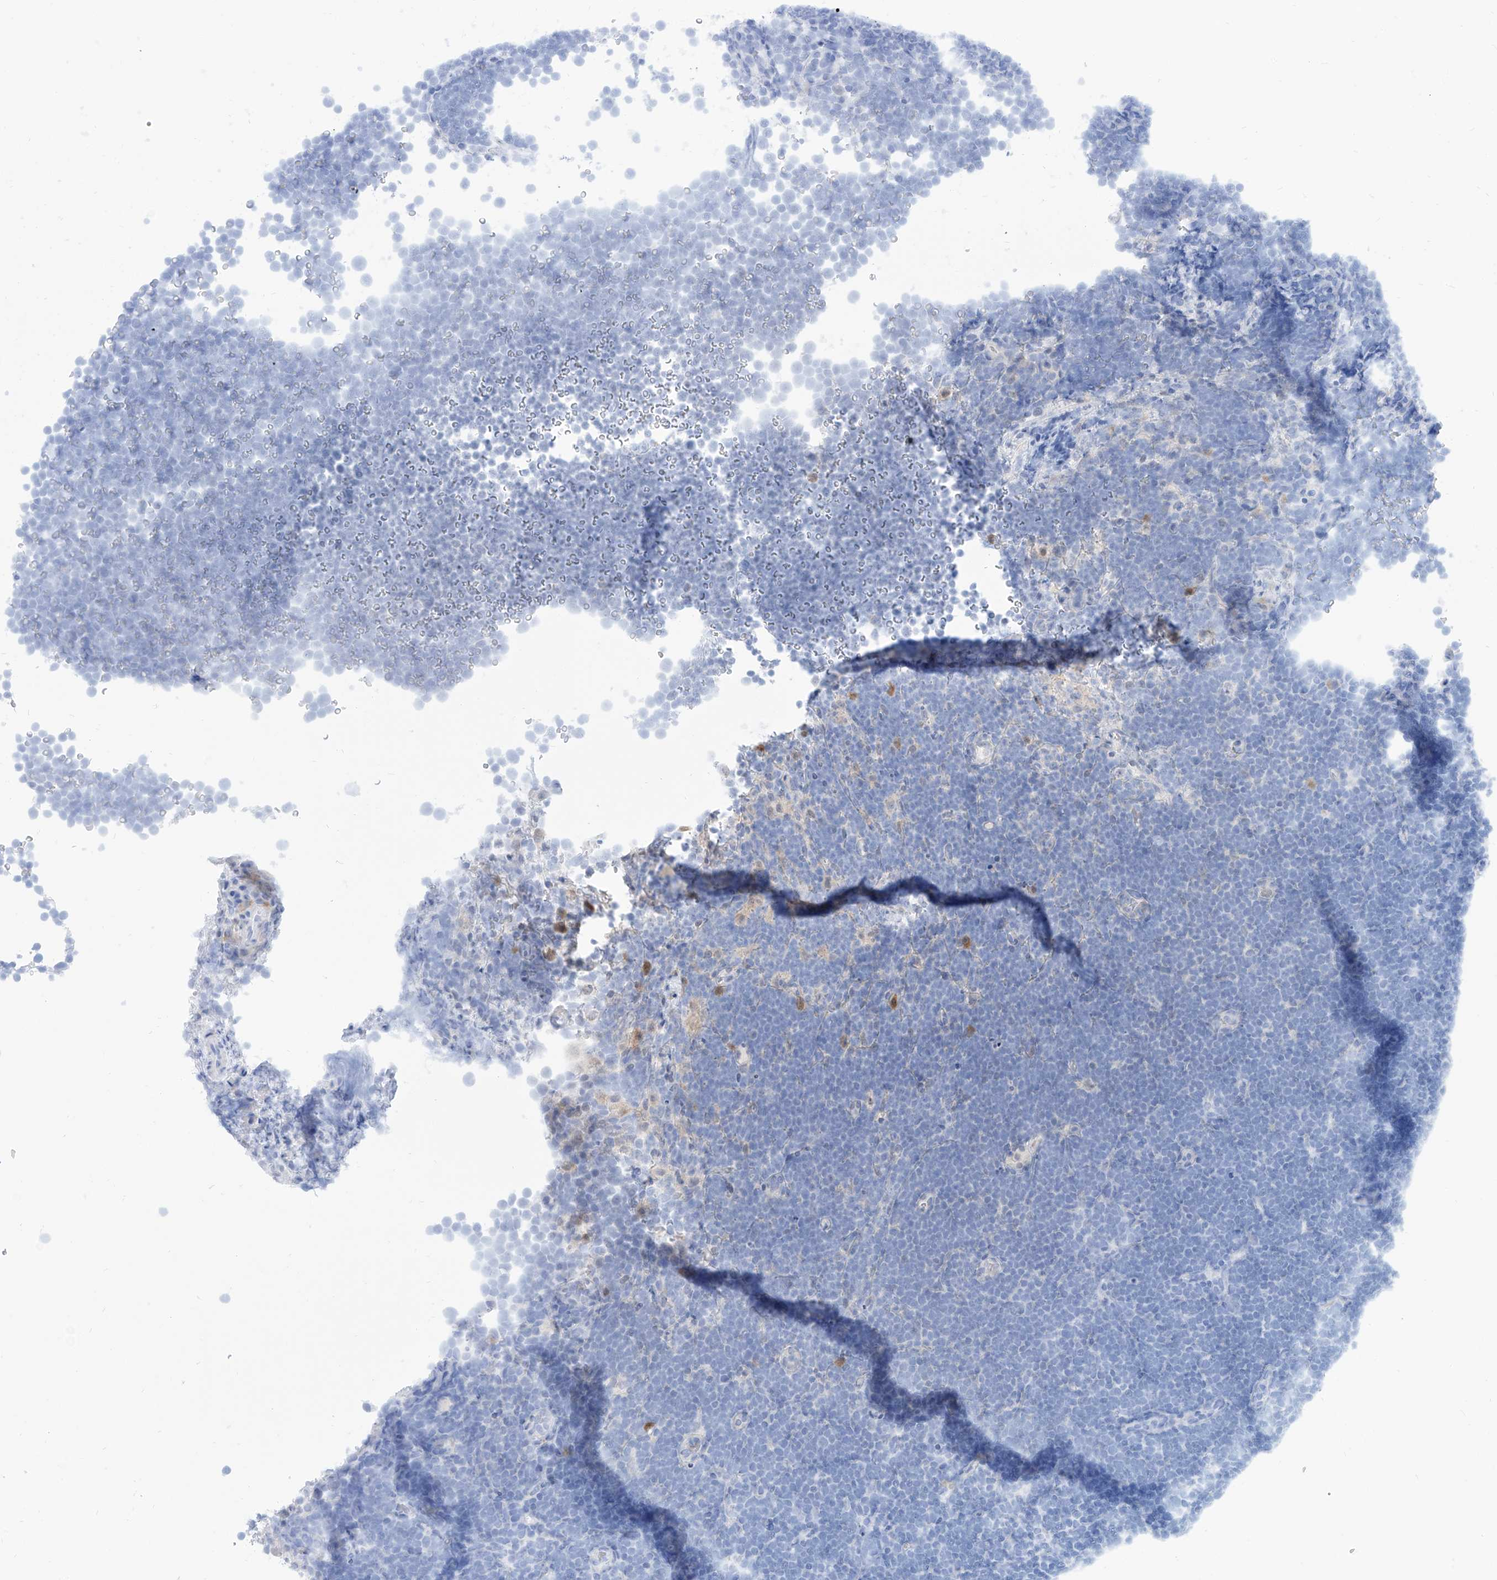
{"staining": {"intensity": "negative", "quantity": "none", "location": "none"}, "tissue": "lymphoma", "cell_type": "Tumor cells", "image_type": "cancer", "snomed": [{"axis": "morphology", "description": "Malignant lymphoma, non-Hodgkin's type, High grade"}, {"axis": "topography", "description": "Lymph node"}], "caption": "The immunohistochemistry (IHC) histopathology image has no significant staining in tumor cells of high-grade malignant lymphoma, non-Hodgkin's type tissue.", "gene": "PDXK", "patient": {"sex": "male", "age": 13}}